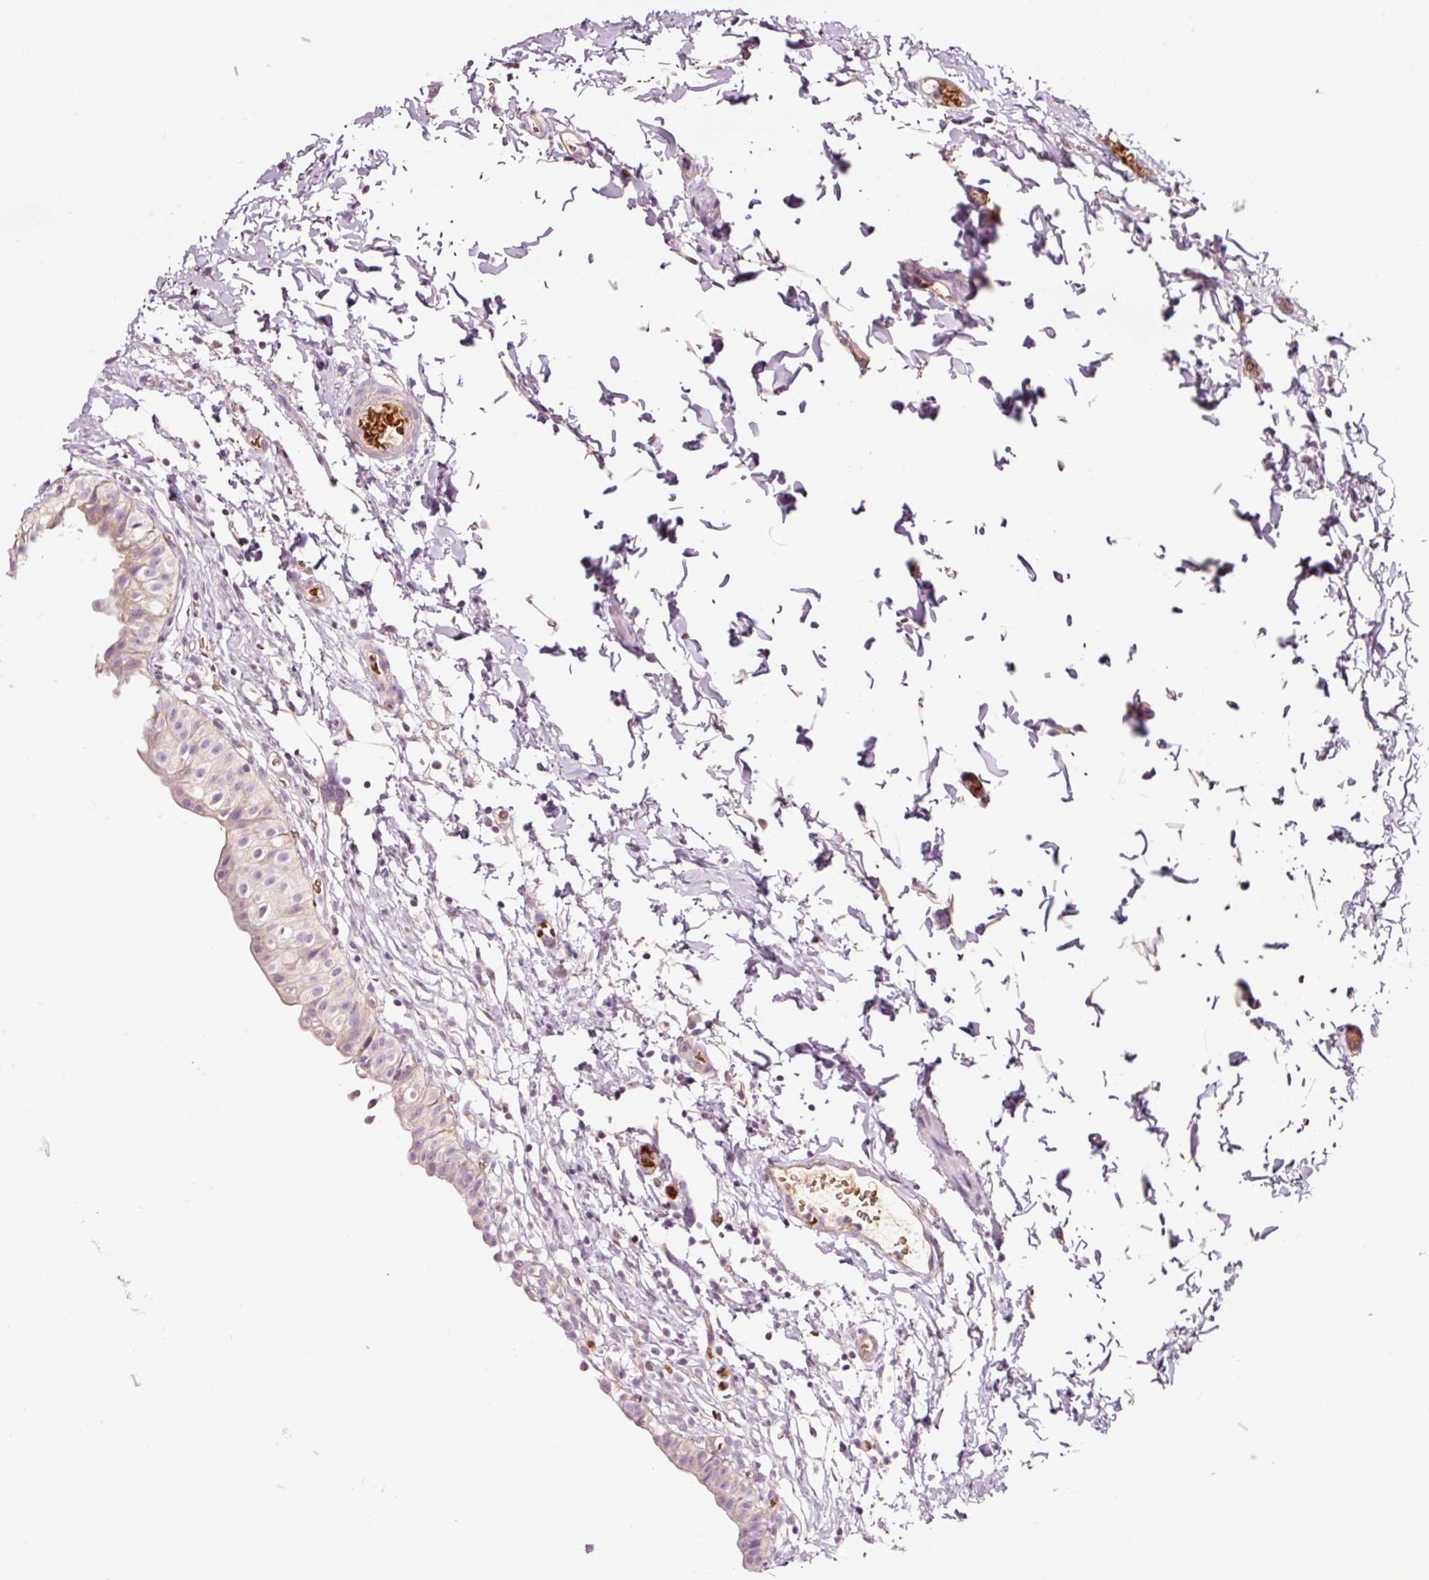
{"staining": {"intensity": "weak", "quantity": "<25%", "location": "cytoplasmic/membranous"}, "tissue": "urinary bladder", "cell_type": "Urothelial cells", "image_type": "normal", "snomed": [{"axis": "morphology", "description": "Normal tissue, NOS"}, {"axis": "topography", "description": "Urinary bladder"}, {"axis": "topography", "description": "Peripheral nerve tissue"}], "caption": "Protein analysis of normal urinary bladder reveals no significant positivity in urothelial cells.", "gene": "LDHAL6B", "patient": {"sex": "male", "age": 55}}